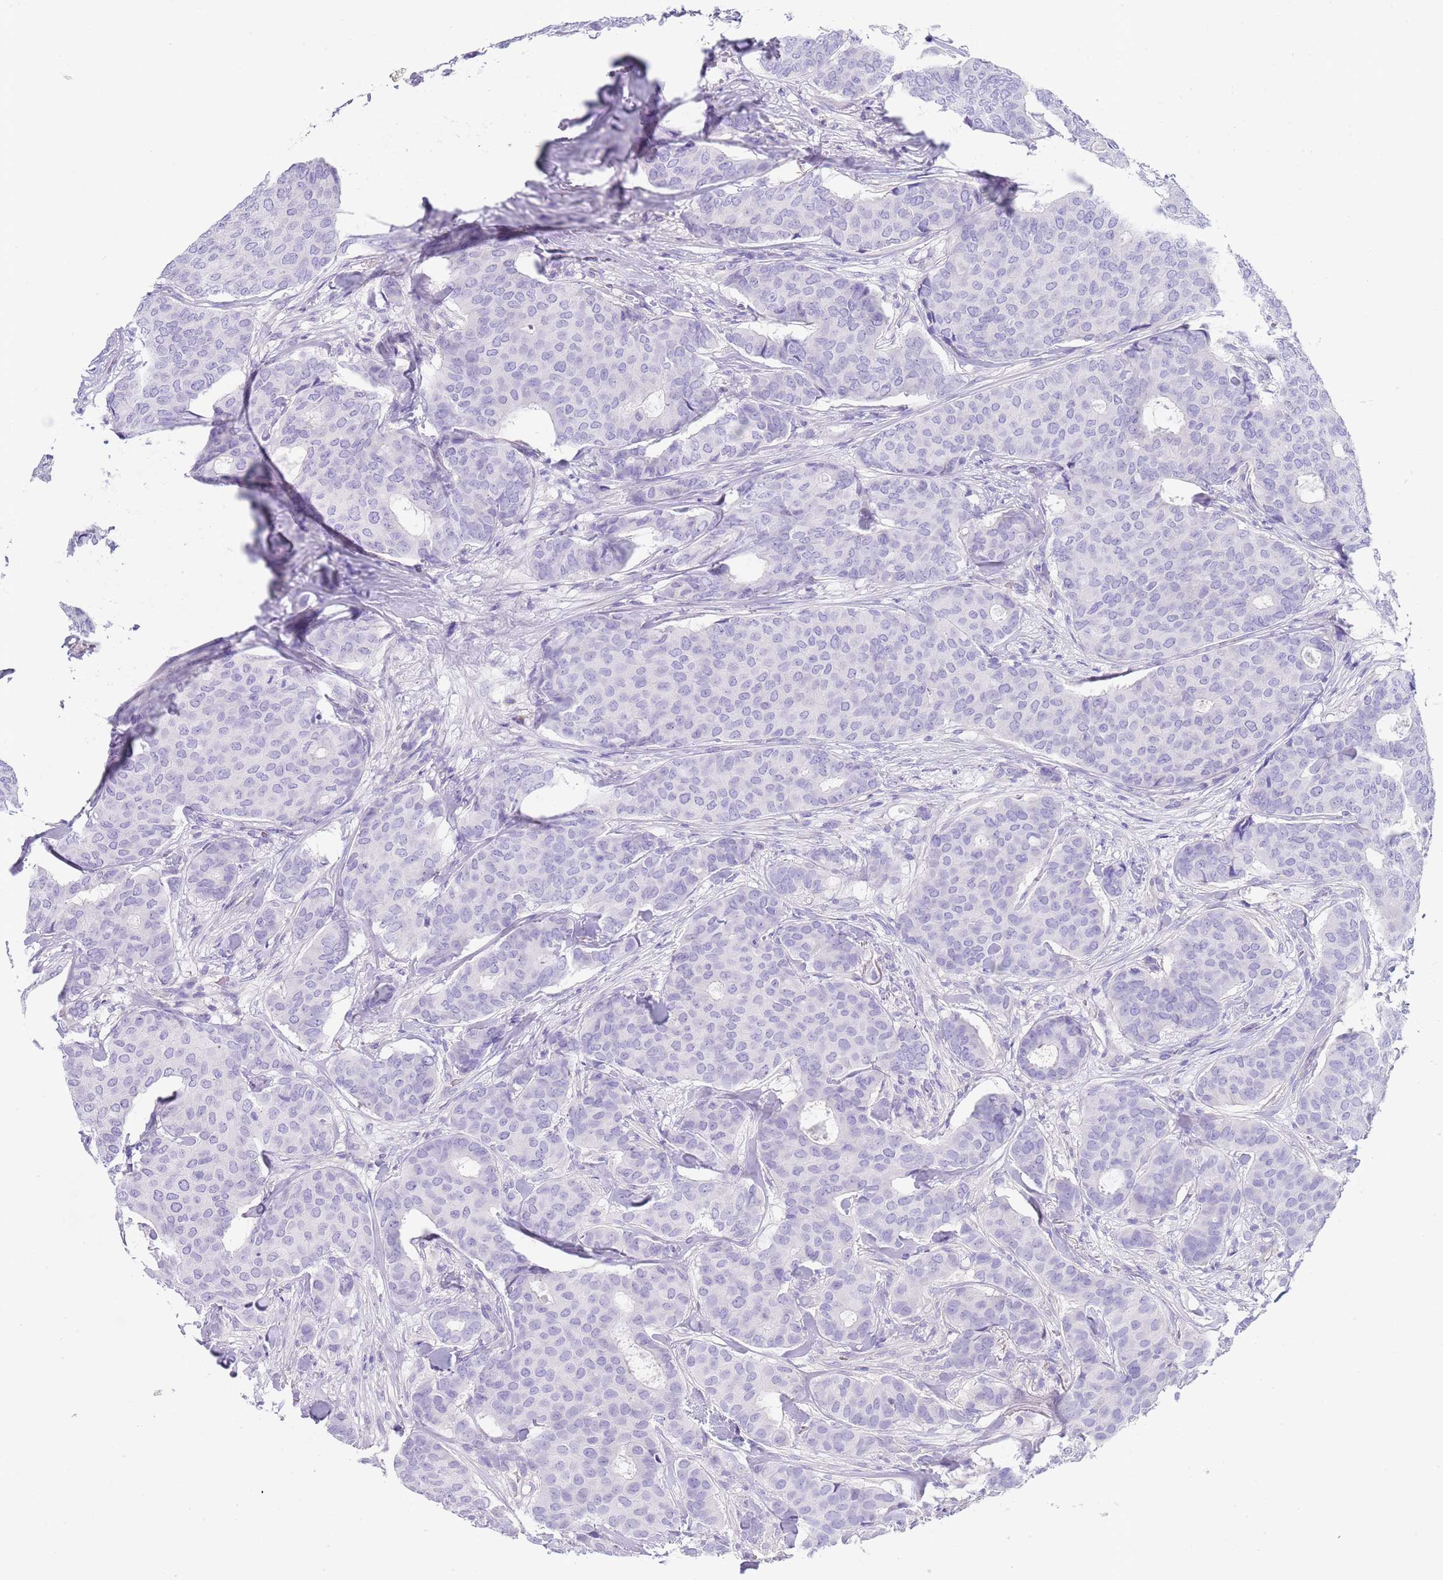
{"staining": {"intensity": "negative", "quantity": "none", "location": "none"}, "tissue": "breast cancer", "cell_type": "Tumor cells", "image_type": "cancer", "snomed": [{"axis": "morphology", "description": "Duct carcinoma"}, {"axis": "topography", "description": "Breast"}], "caption": "A photomicrograph of human infiltrating ductal carcinoma (breast) is negative for staining in tumor cells.", "gene": "CPXM2", "patient": {"sex": "female", "age": 75}}